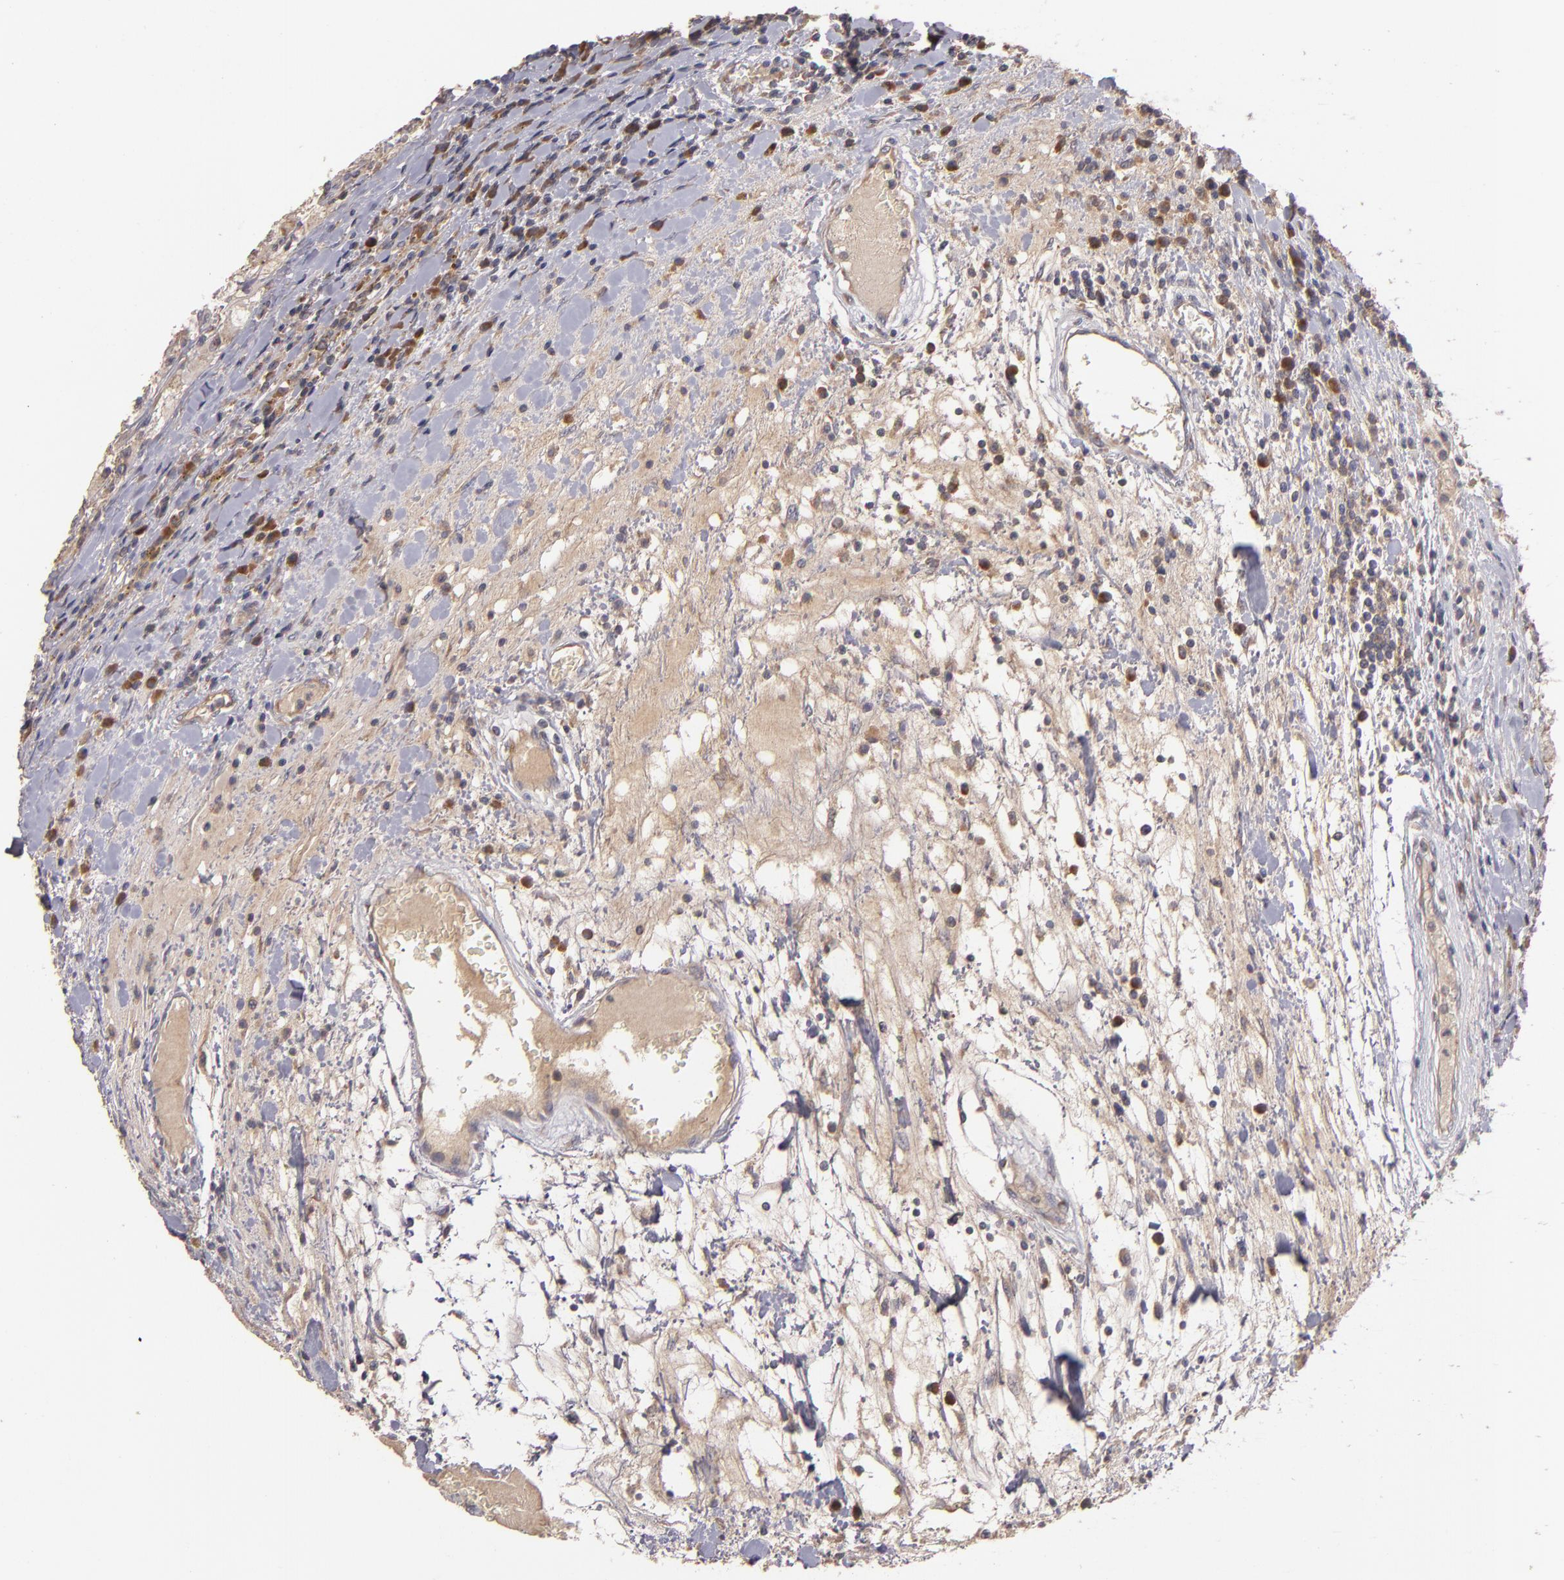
{"staining": {"intensity": "weak", "quantity": "<25%", "location": "cytoplasmic/membranous"}, "tissue": "renal cancer", "cell_type": "Tumor cells", "image_type": "cancer", "snomed": [{"axis": "morphology", "description": "Adenocarcinoma, NOS"}, {"axis": "topography", "description": "Kidney"}], "caption": "Immunohistochemistry (IHC) histopathology image of neoplastic tissue: human renal adenocarcinoma stained with DAB demonstrates no significant protein positivity in tumor cells. (DAB (3,3'-diaminobenzidine) immunohistochemistry (IHC), high magnification).", "gene": "UPF3B", "patient": {"sex": "female", "age": 73}}